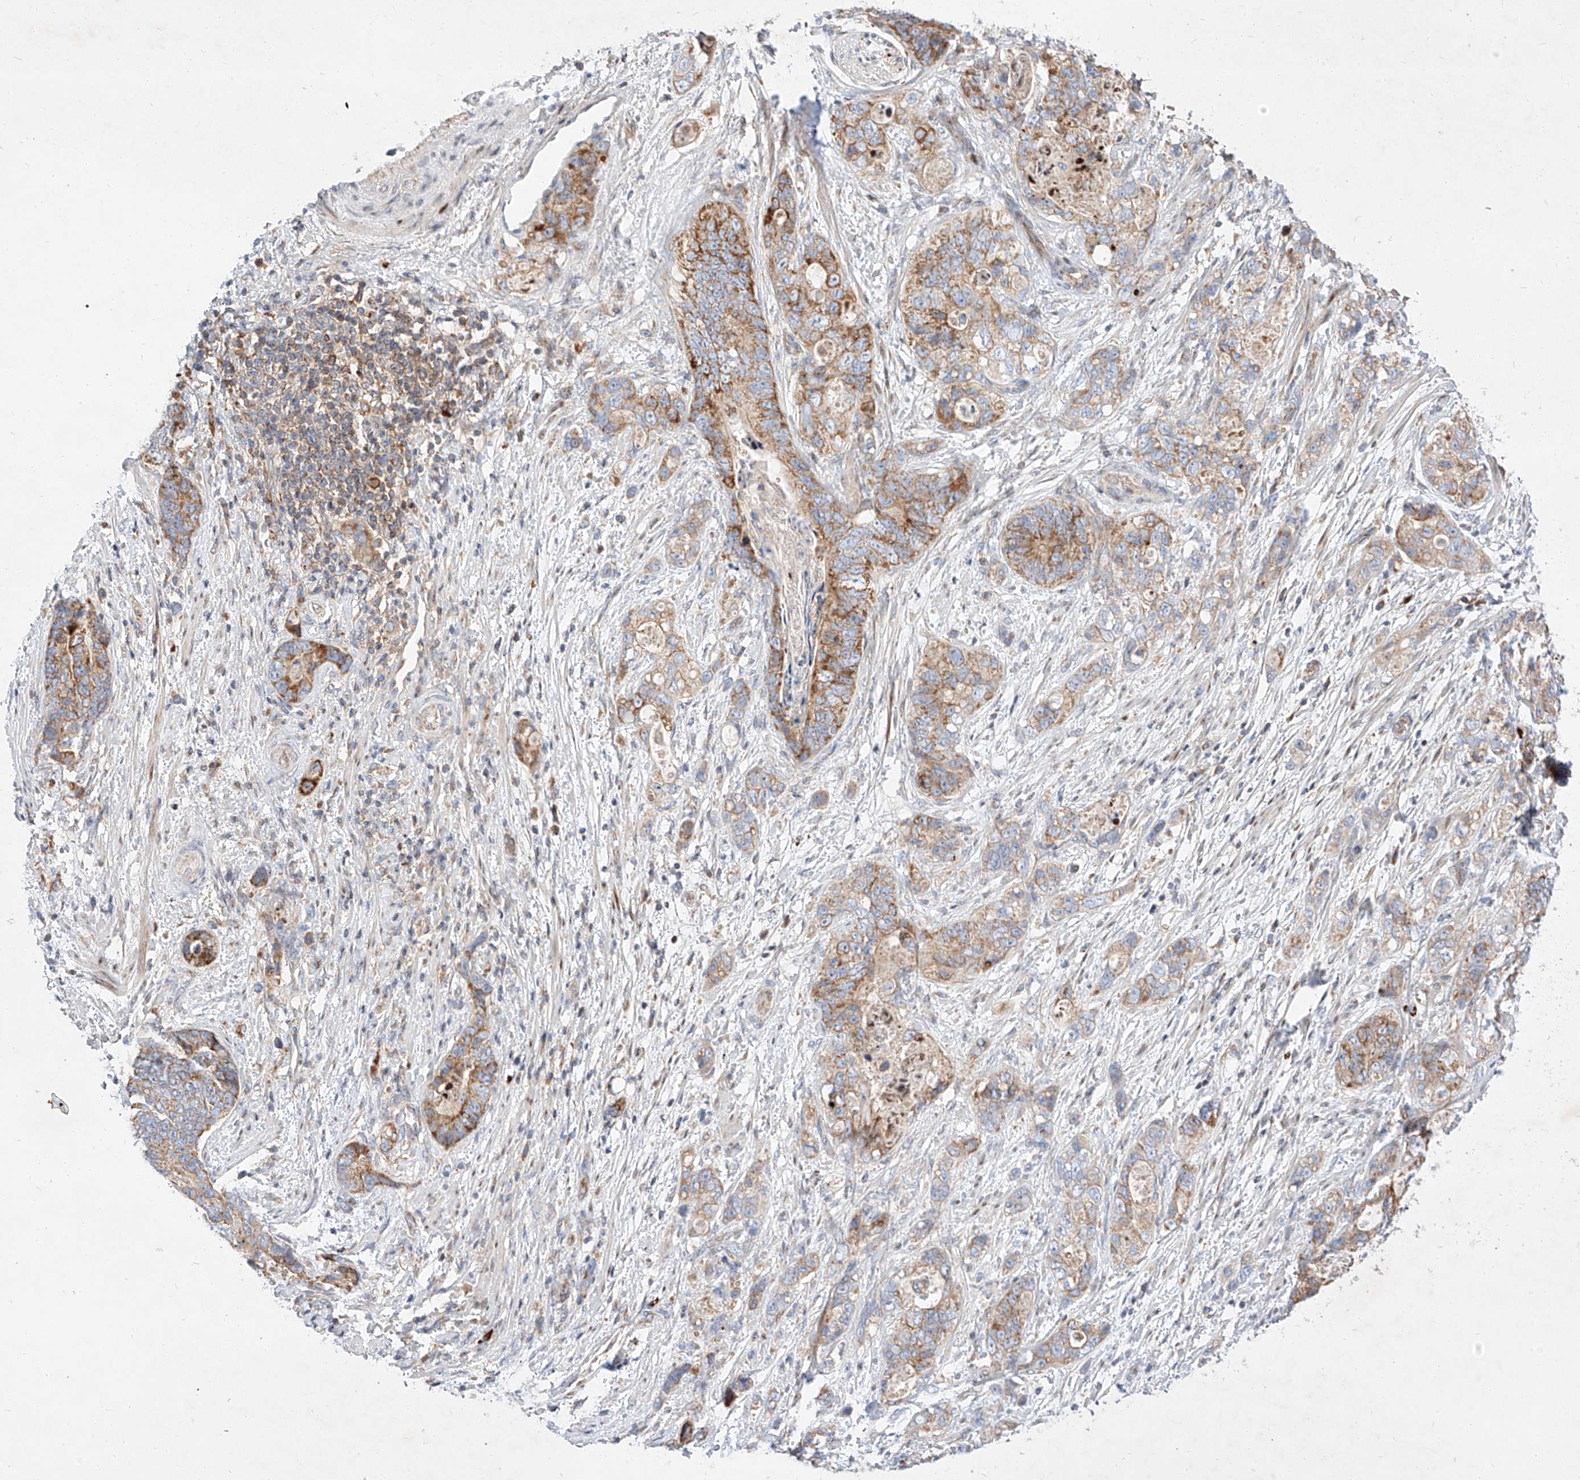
{"staining": {"intensity": "moderate", "quantity": ">75%", "location": "cytoplasmic/membranous"}, "tissue": "stomach cancer", "cell_type": "Tumor cells", "image_type": "cancer", "snomed": [{"axis": "morphology", "description": "Normal tissue, NOS"}, {"axis": "morphology", "description": "Adenocarcinoma, NOS"}, {"axis": "topography", "description": "Stomach"}], "caption": "An image showing moderate cytoplasmic/membranous expression in about >75% of tumor cells in adenocarcinoma (stomach), as visualized by brown immunohistochemical staining.", "gene": "OSGEPL1", "patient": {"sex": "female", "age": 89}}